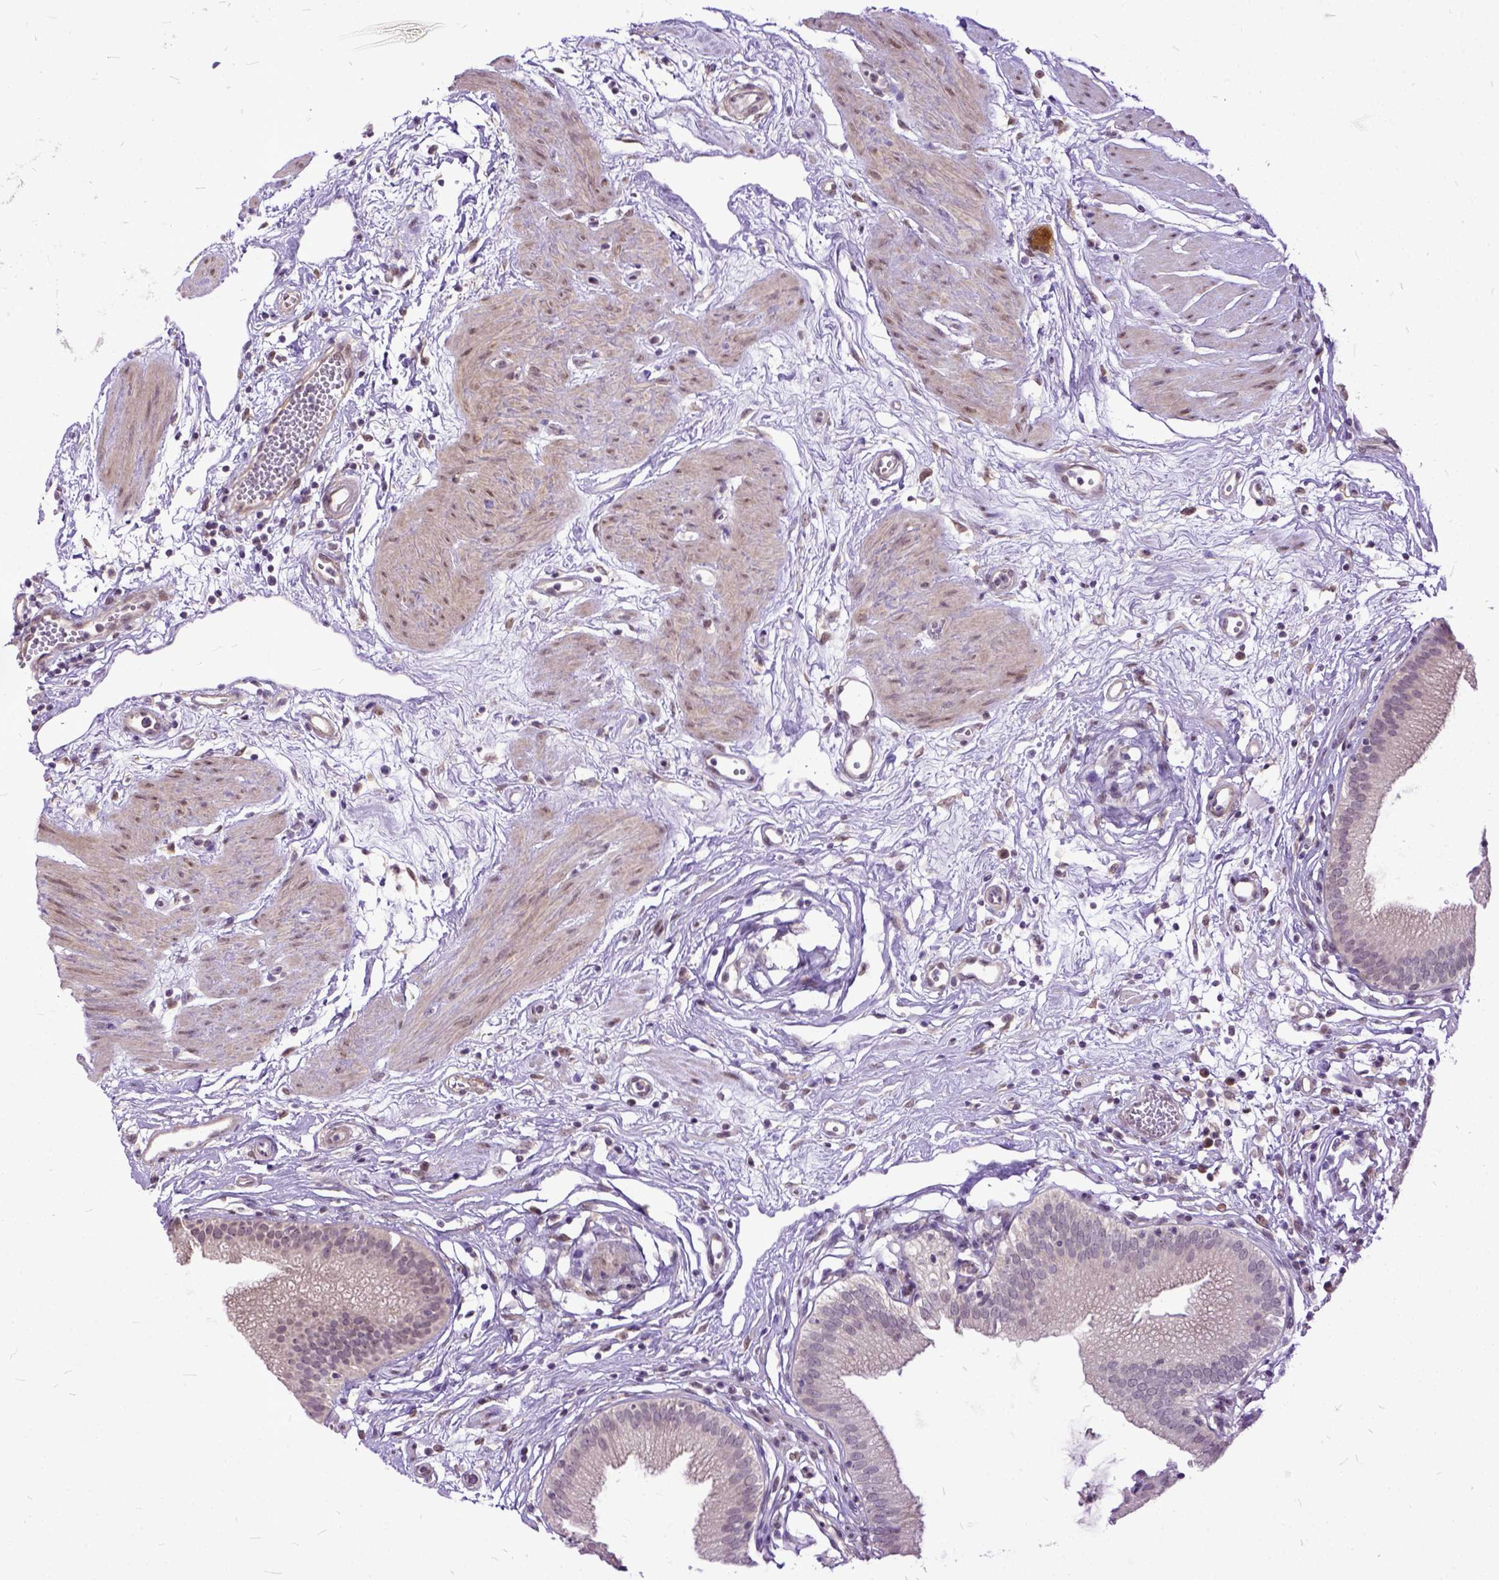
{"staining": {"intensity": "negative", "quantity": "none", "location": "none"}, "tissue": "gallbladder", "cell_type": "Glandular cells", "image_type": "normal", "snomed": [{"axis": "morphology", "description": "Normal tissue, NOS"}, {"axis": "topography", "description": "Gallbladder"}], "caption": "Immunohistochemical staining of benign gallbladder reveals no significant expression in glandular cells.", "gene": "TCEAL7", "patient": {"sex": "female", "age": 65}}